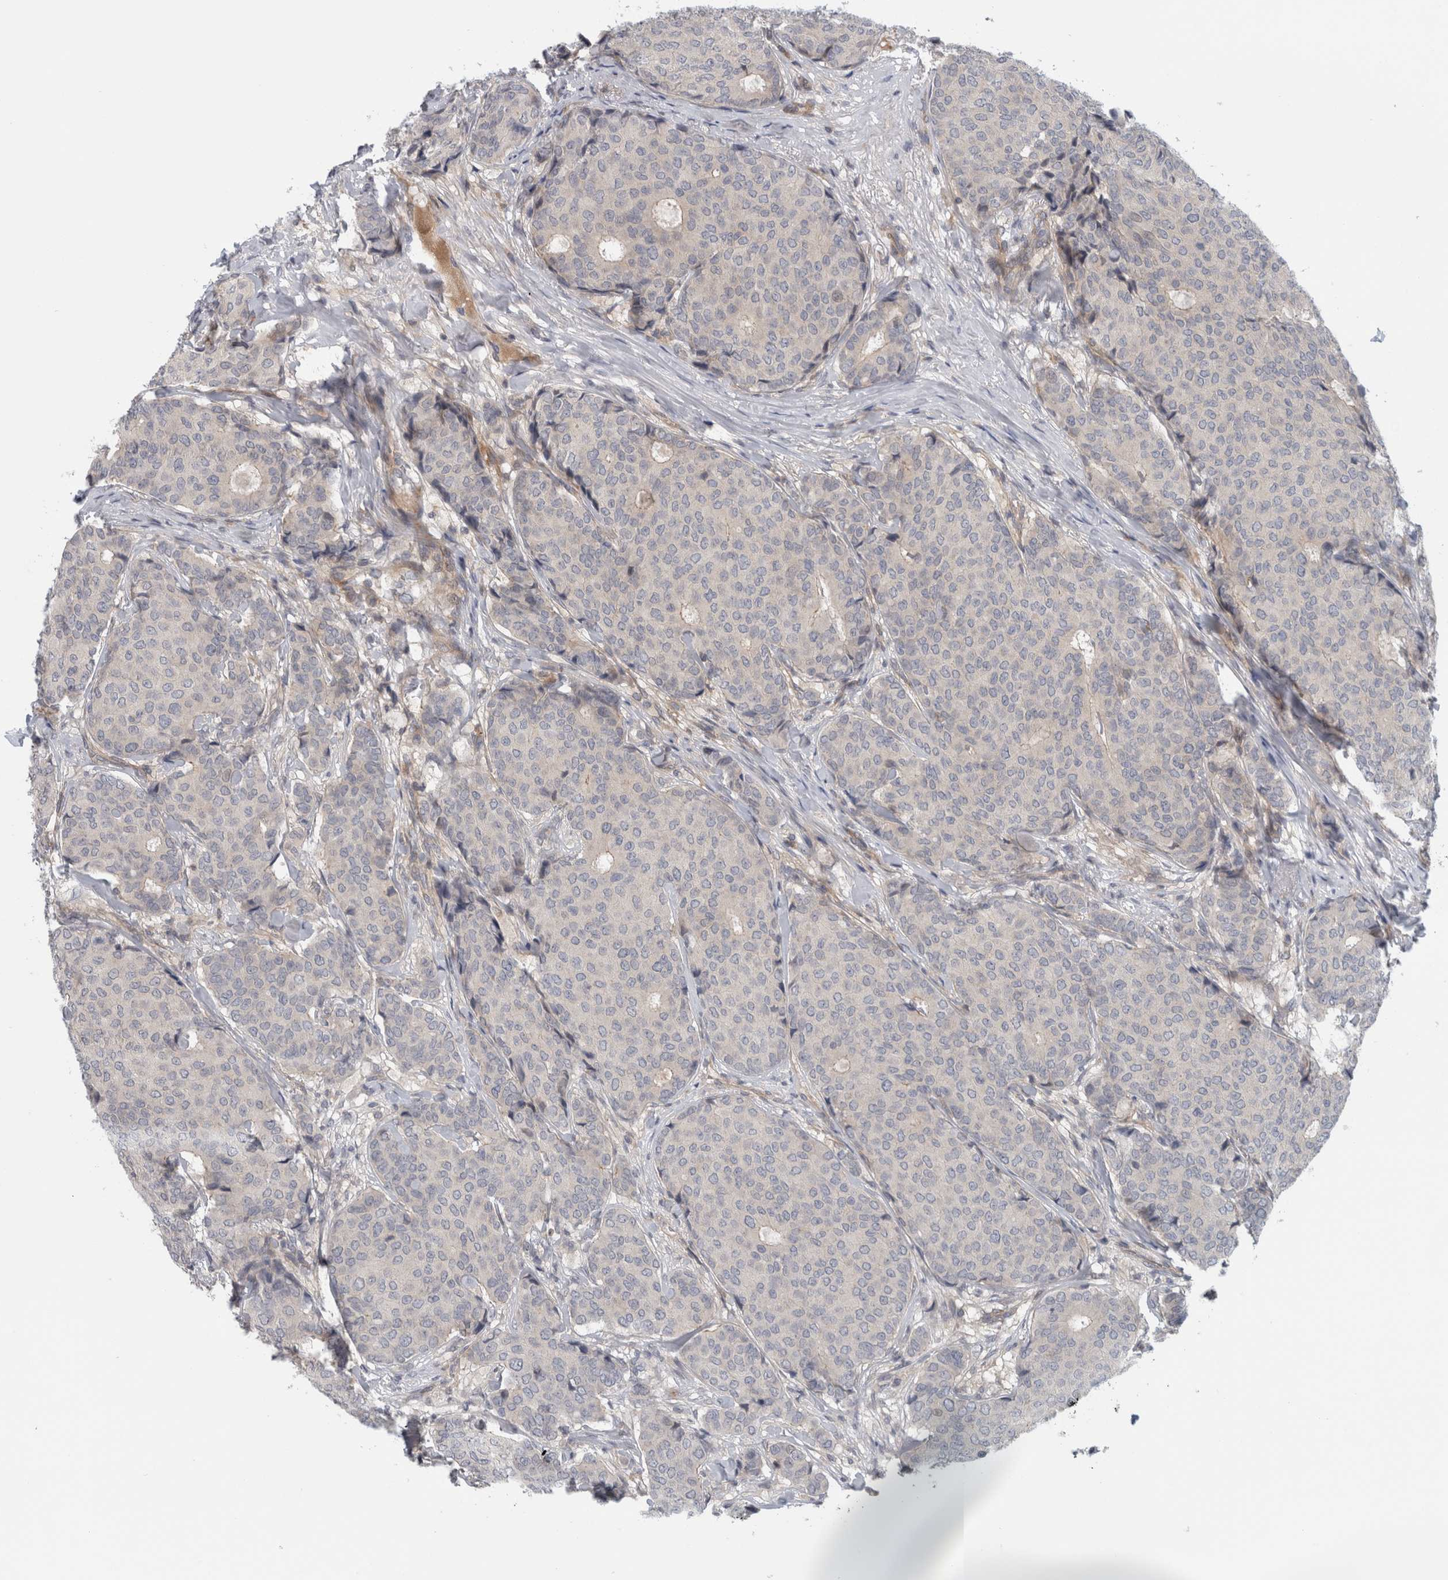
{"staining": {"intensity": "negative", "quantity": "none", "location": "none"}, "tissue": "breast cancer", "cell_type": "Tumor cells", "image_type": "cancer", "snomed": [{"axis": "morphology", "description": "Duct carcinoma"}, {"axis": "topography", "description": "Breast"}], "caption": "A photomicrograph of human intraductal carcinoma (breast) is negative for staining in tumor cells.", "gene": "ZNF804B", "patient": {"sex": "female", "age": 75}}